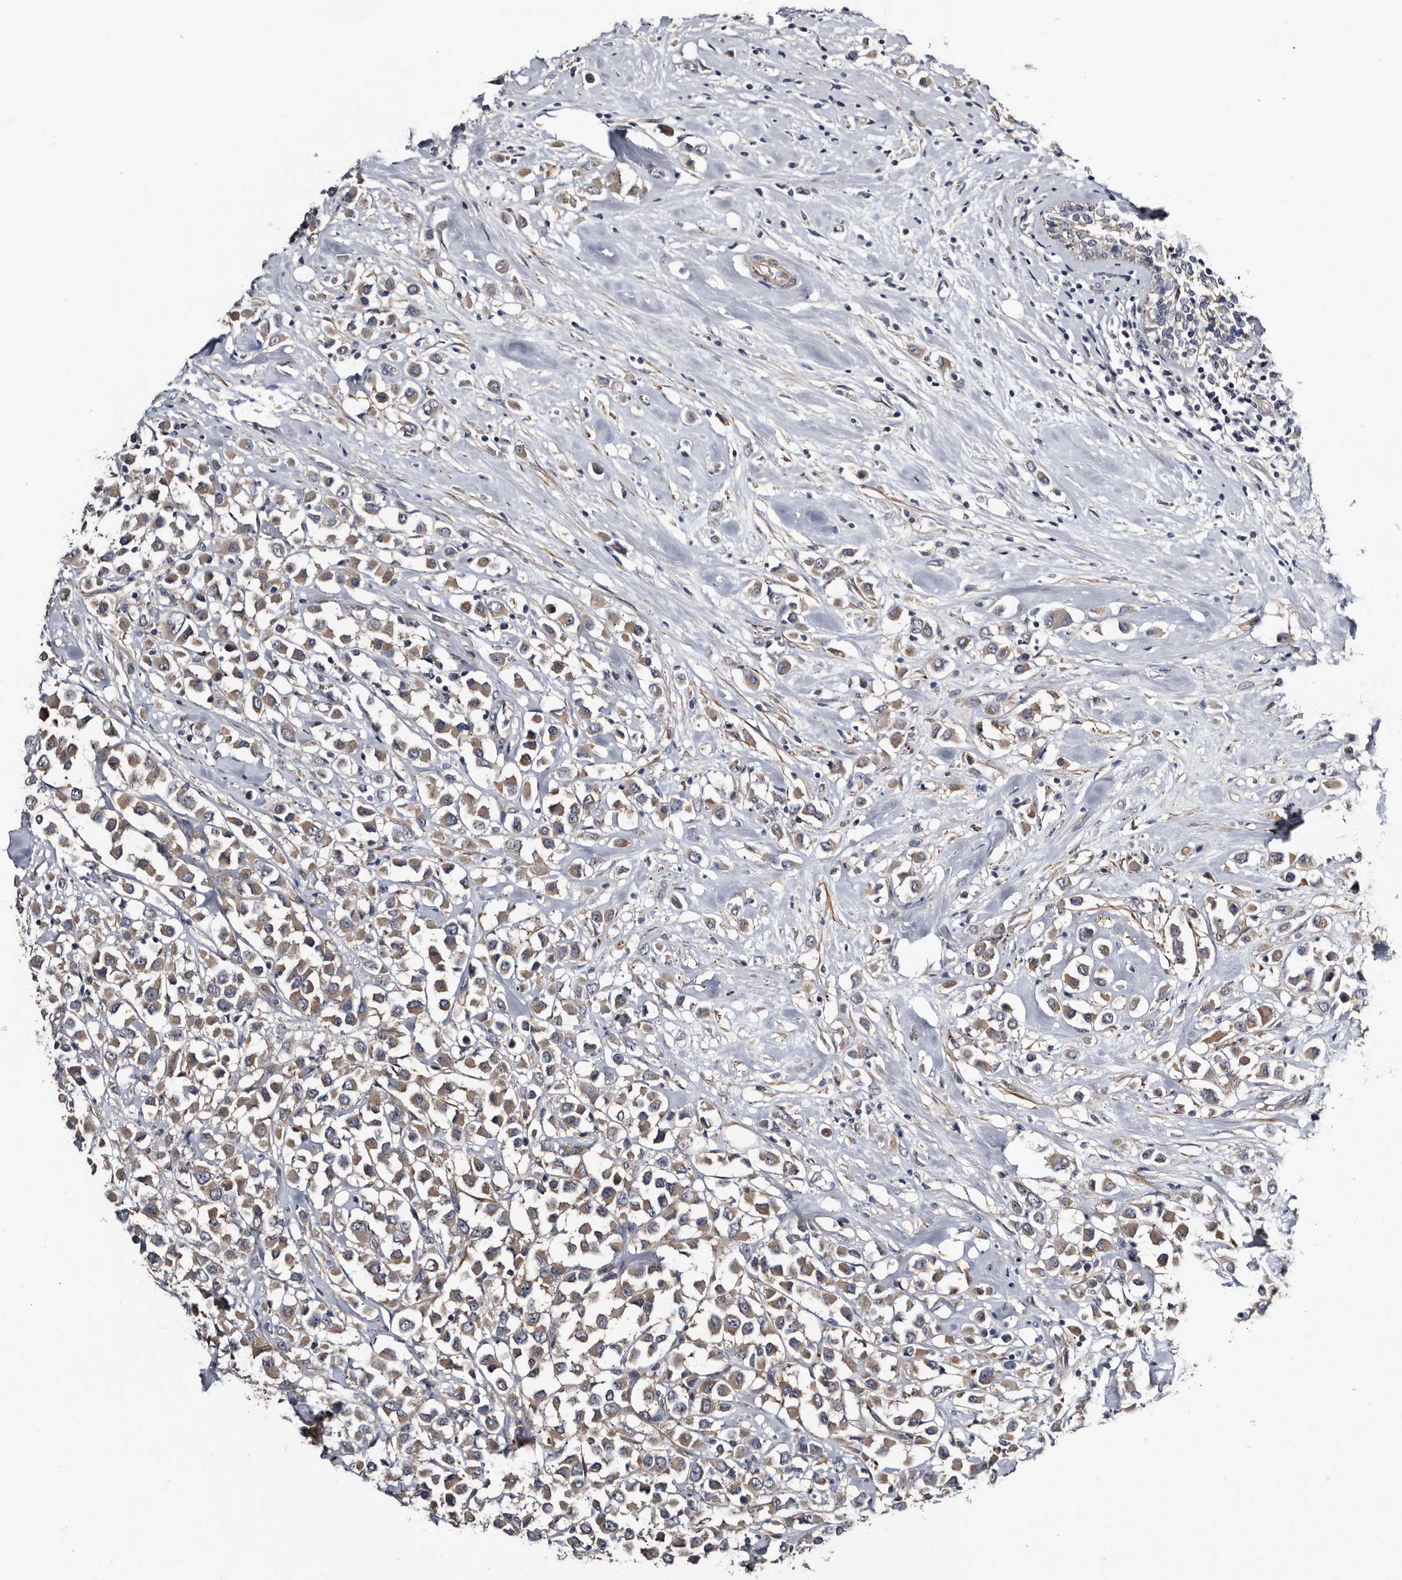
{"staining": {"intensity": "weak", "quantity": ">75%", "location": "cytoplasmic/membranous"}, "tissue": "breast cancer", "cell_type": "Tumor cells", "image_type": "cancer", "snomed": [{"axis": "morphology", "description": "Duct carcinoma"}, {"axis": "topography", "description": "Breast"}], "caption": "Protein expression analysis of infiltrating ductal carcinoma (breast) exhibits weak cytoplasmic/membranous staining in approximately >75% of tumor cells.", "gene": "IARS1", "patient": {"sex": "female", "age": 61}}